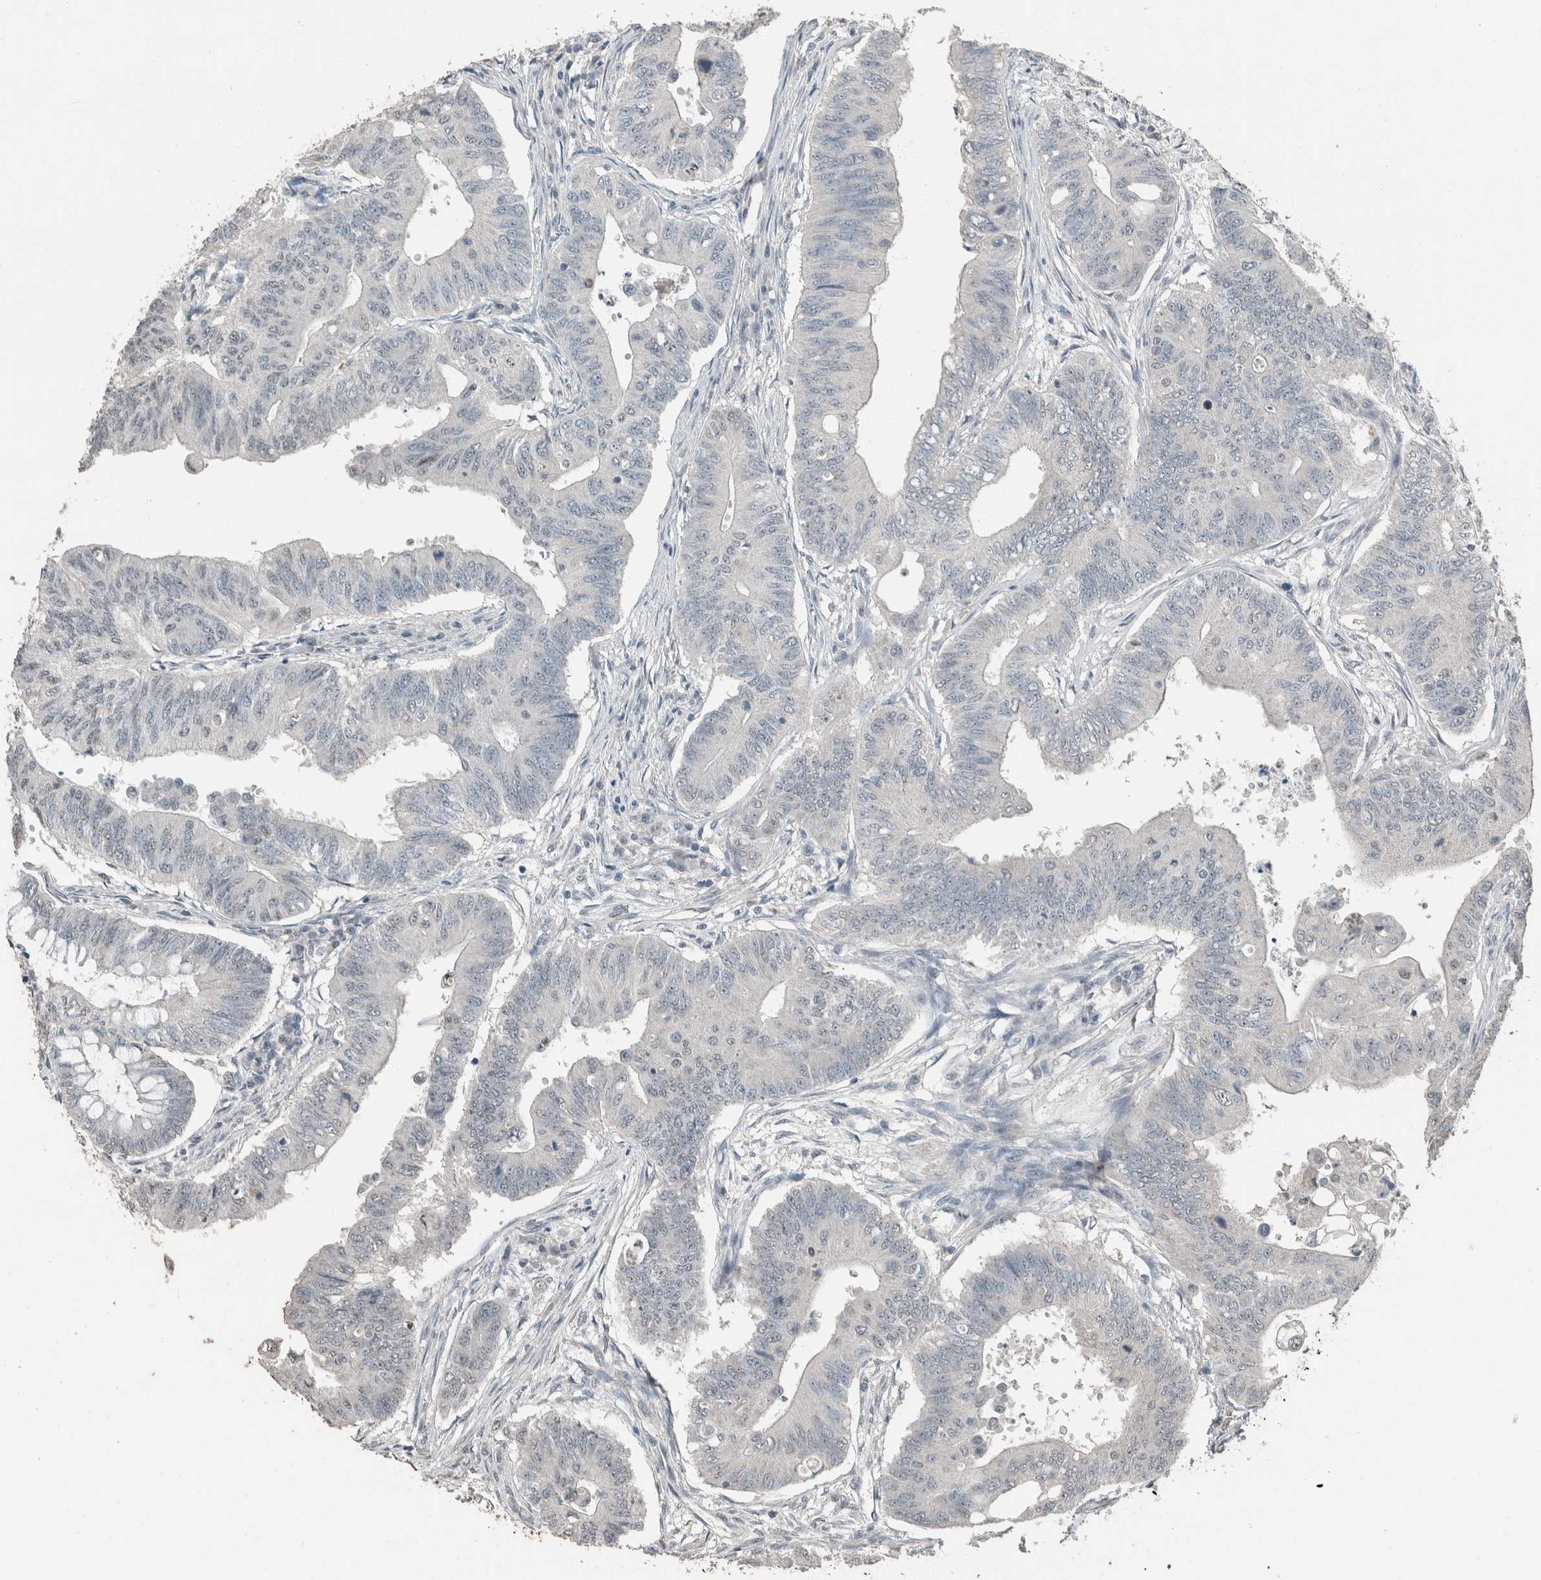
{"staining": {"intensity": "negative", "quantity": "none", "location": "none"}, "tissue": "colorectal cancer", "cell_type": "Tumor cells", "image_type": "cancer", "snomed": [{"axis": "morphology", "description": "Adenoma, NOS"}, {"axis": "morphology", "description": "Adenocarcinoma, NOS"}, {"axis": "topography", "description": "Colon"}], "caption": "DAB immunohistochemical staining of colorectal adenoma shows no significant positivity in tumor cells. (DAB (3,3'-diaminobenzidine) IHC with hematoxylin counter stain).", "gene": "ACVR2B", "patient": {"sex": "male", "age": 79}}